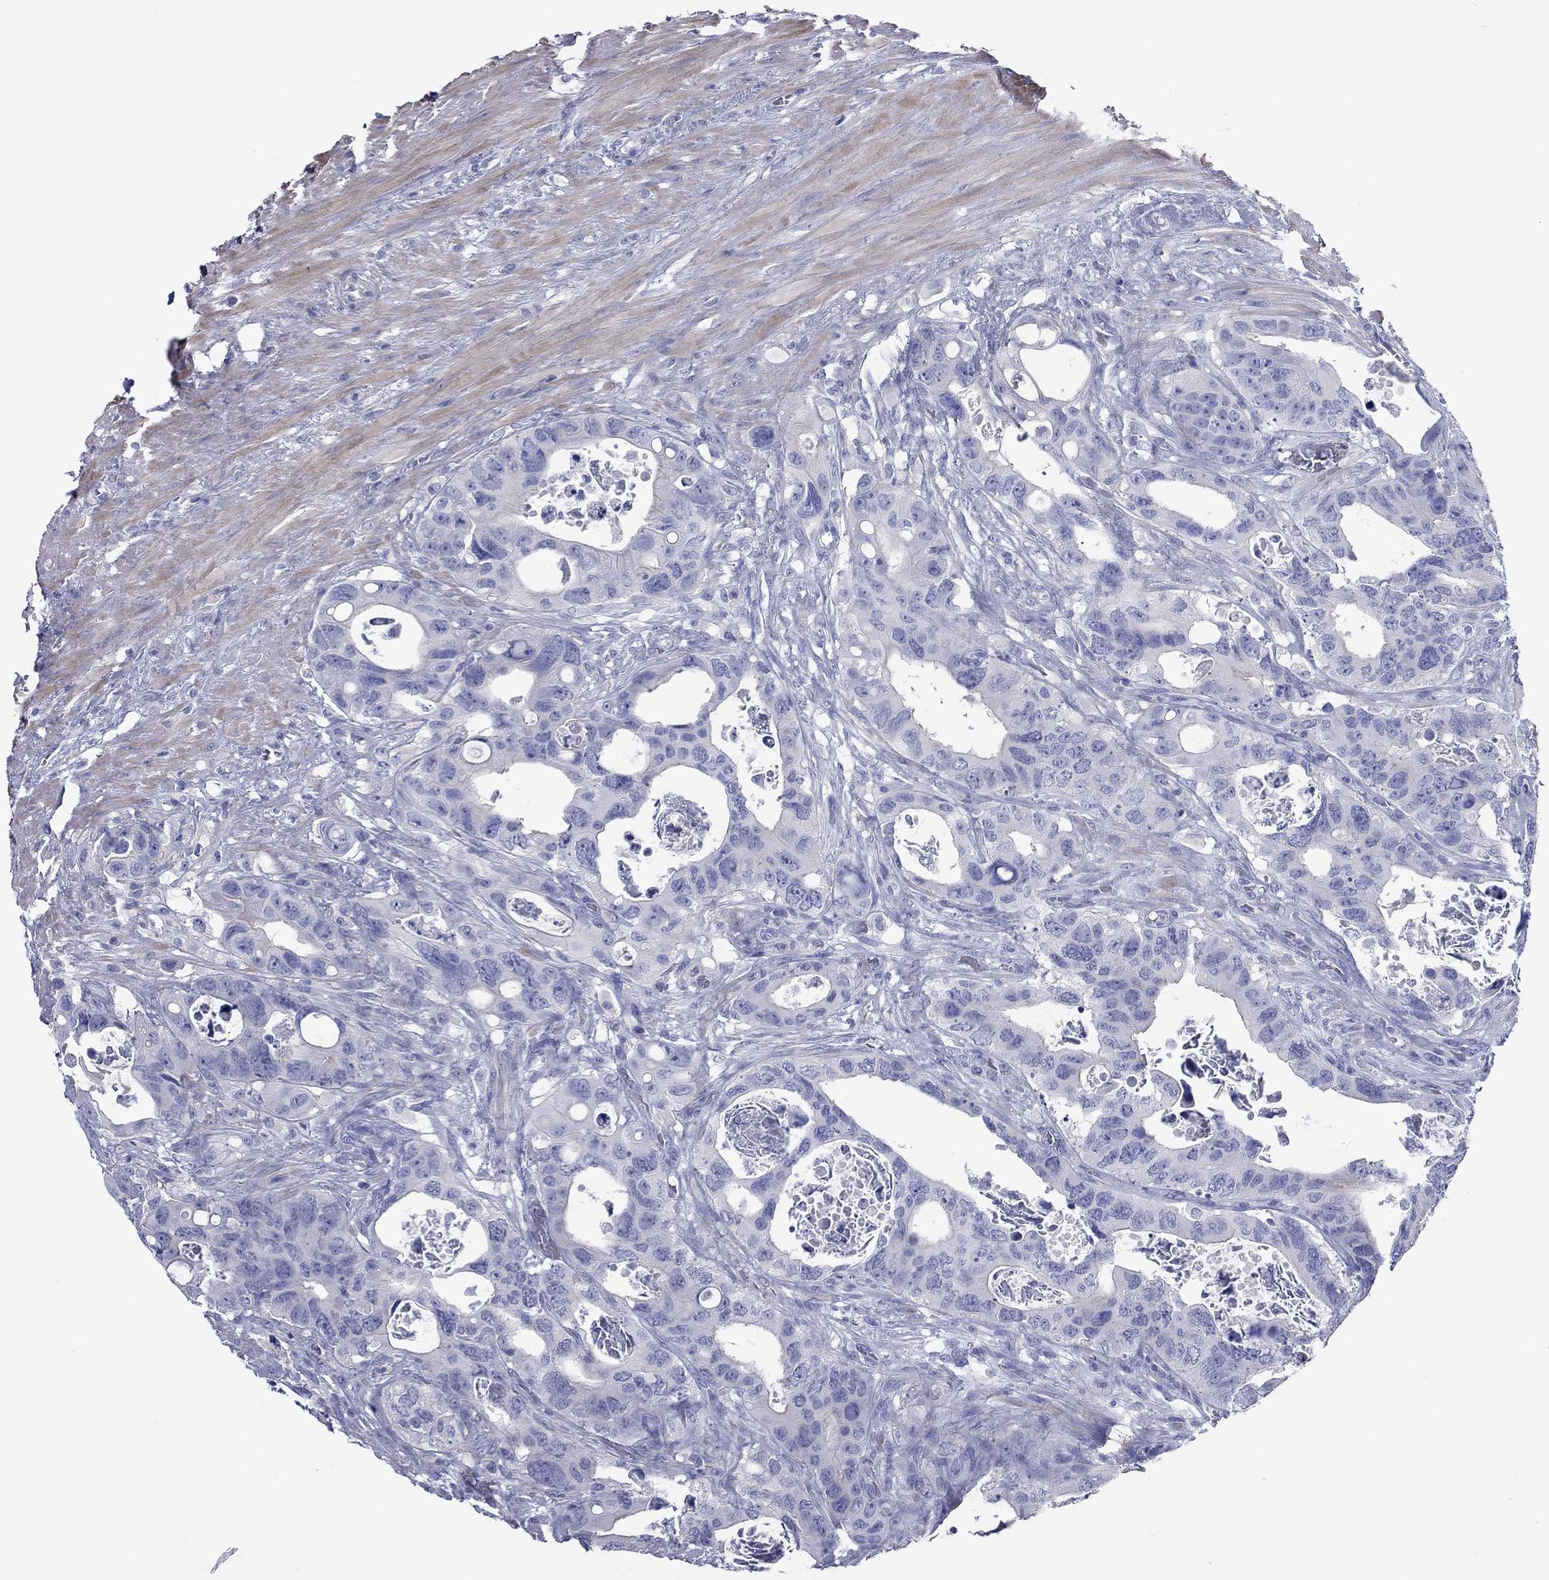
{"staining": {"intensity": "negative", "quantity": "none", "location": "none"}, "tissue": "colorectal cancer", "cell_type": "Tumor cells", "image_type": "cancer", "snomed": [{"axis": "morphology", "description": "Adenocarcinoma, NOS"}, {"axis": "topography", "description": "Rectum"}], "caption": "Protein analysis of colorectal cancer displays no significant positivity in tumor cells.", "gene": "ACTL7B", "patient": {"sex": "male", "age": 64}}